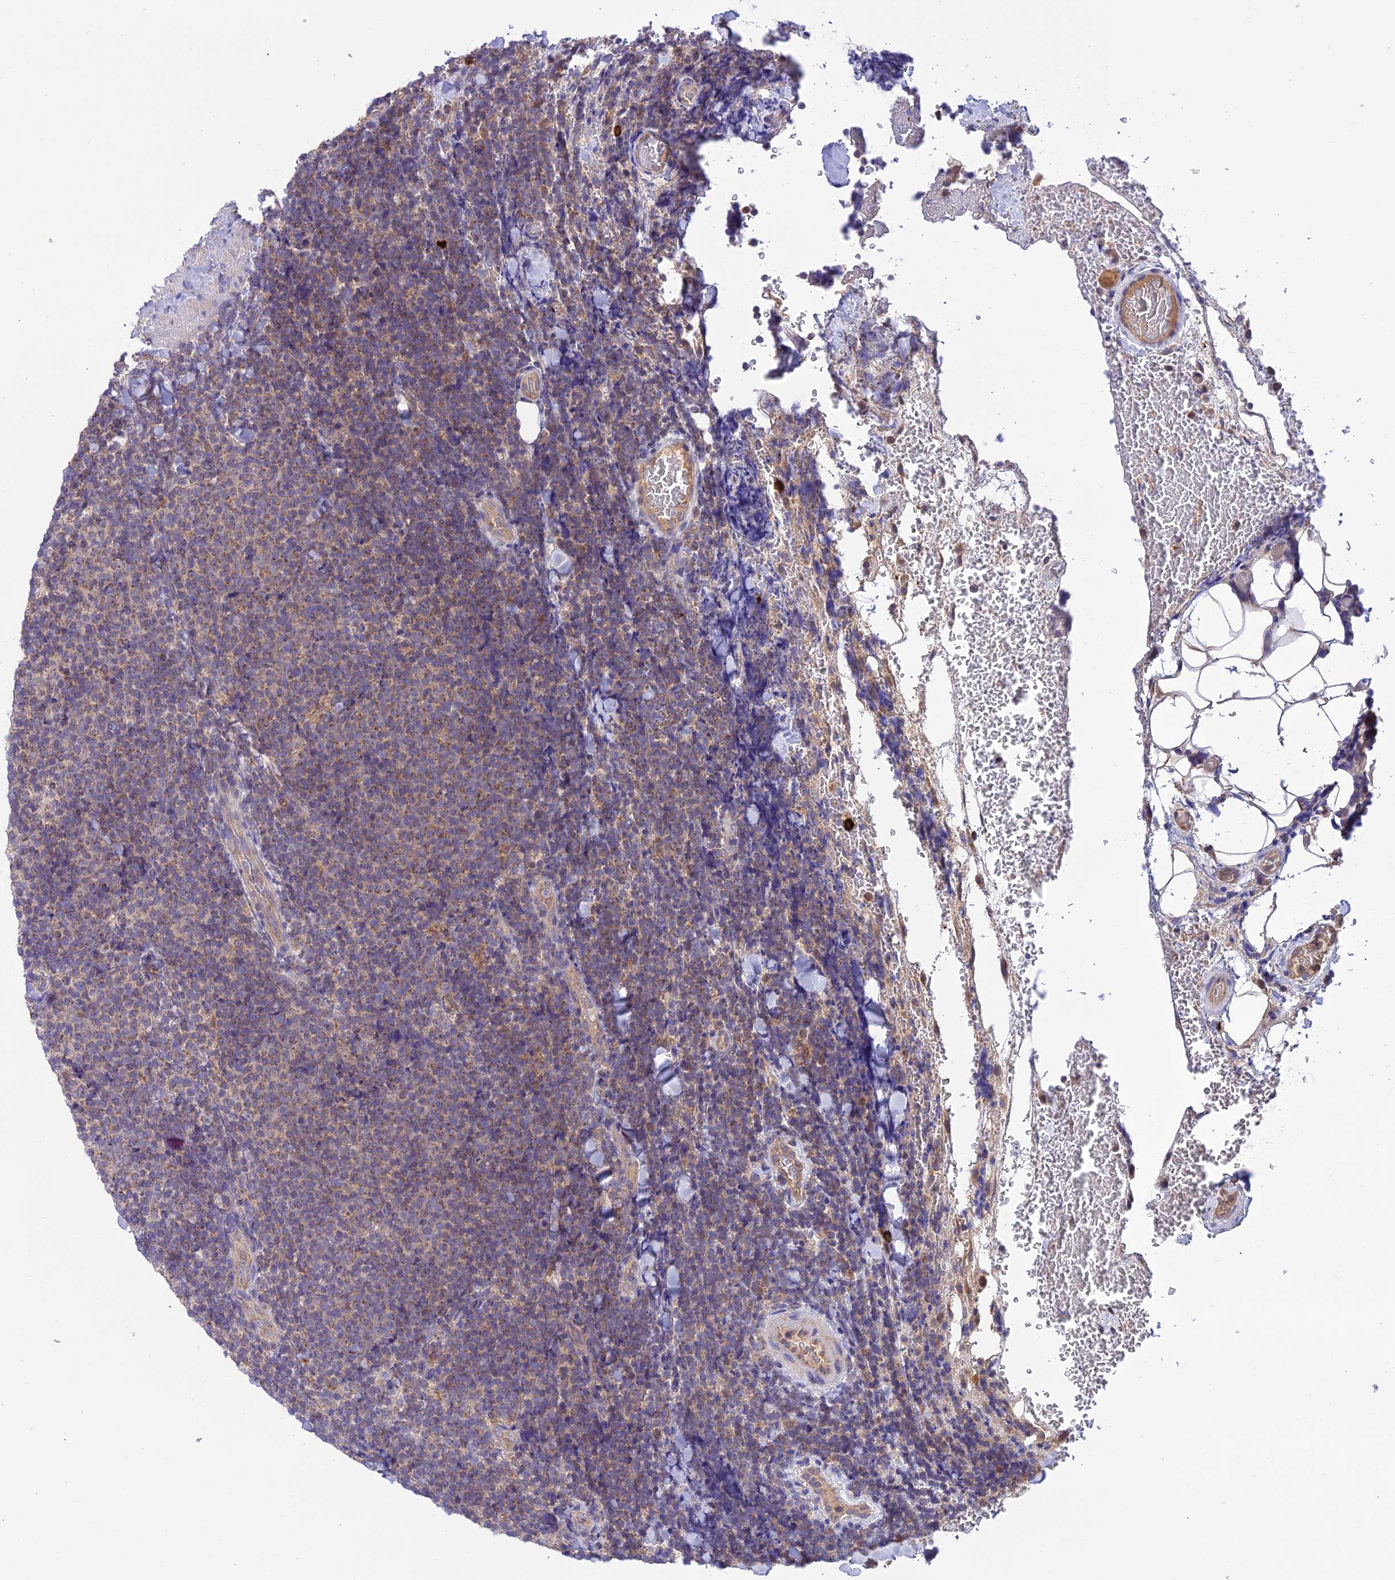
{"staining": {"intensity": "moderate", "quantity": "25%-75%", "location": "cytoplasmic/membranous"}, "tissue": "lymphoma", "cell_type": "Tumor cells", "image_type": "cancer", "snomed": [{"axis": "morphology", "description": "Malignant lymphoma, non-Hodgkin's type, Low grade"}, {"axis": "topography", "description": "Lymph node"}], "caption": "Moderate cytoplasmic/membranous expression for a protein is present in approximately 25%-75% of tumor cells of low-grade malignant lymphoma, non-Hodgkin's type using IHC.", "gene": "NDUFAF1", "patient": {"sex": "male", "age": 66}}